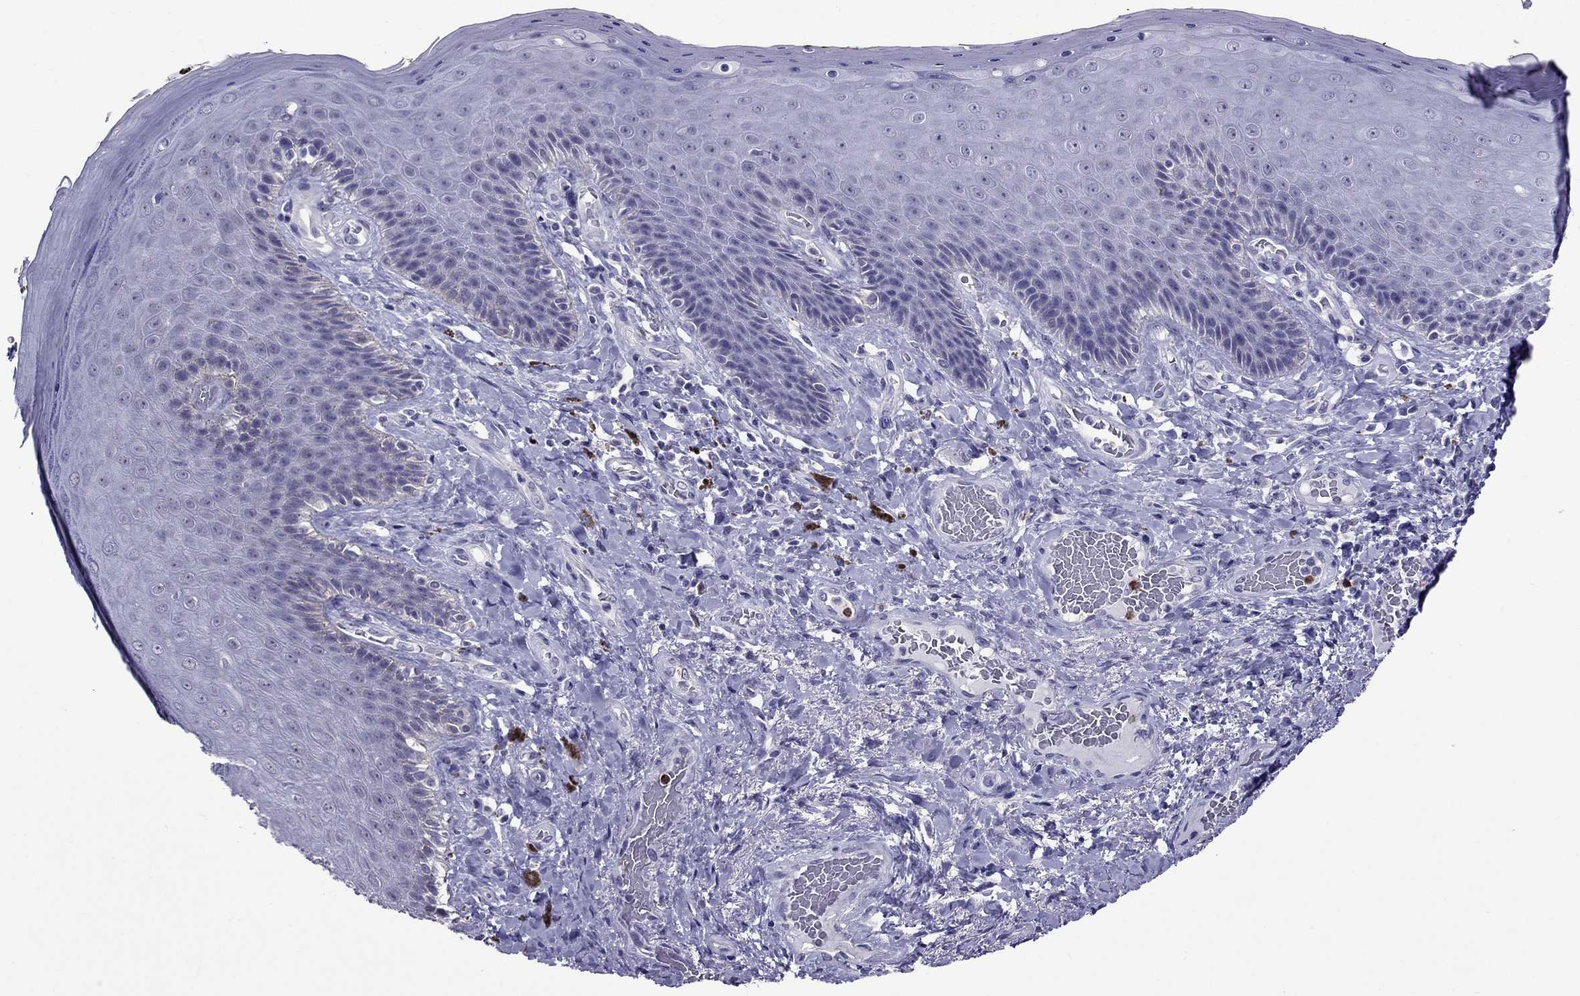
{"staining": {"intensity": "negative", "quantity": "none", "location": "none"}, "tissue": "skin", "cell_type": "Epidermal cells", "image_type": "normal", "snomed": [{"axis": "morphology", "description": "Normal tissue, NOS"}, {"axis": "topography", "description": "Skeletal muscle"}, {"axis": "topography", "description": "Anal"}, {"axis": "topography", "description": "Peripheral nerve tissue"}], "caption": "Immunohistochemistry image of unremarkable skin stained for a protein (brown), which demonstrates no staining in epidermal cells. Brightfield microscopy of immunohistochemistry (IHC) stained with DAB (brown) and hematoxylin (blue), captured at high magnification.", "gene": "OLFM4", "patient": {"sex": "male", "age": 53}}